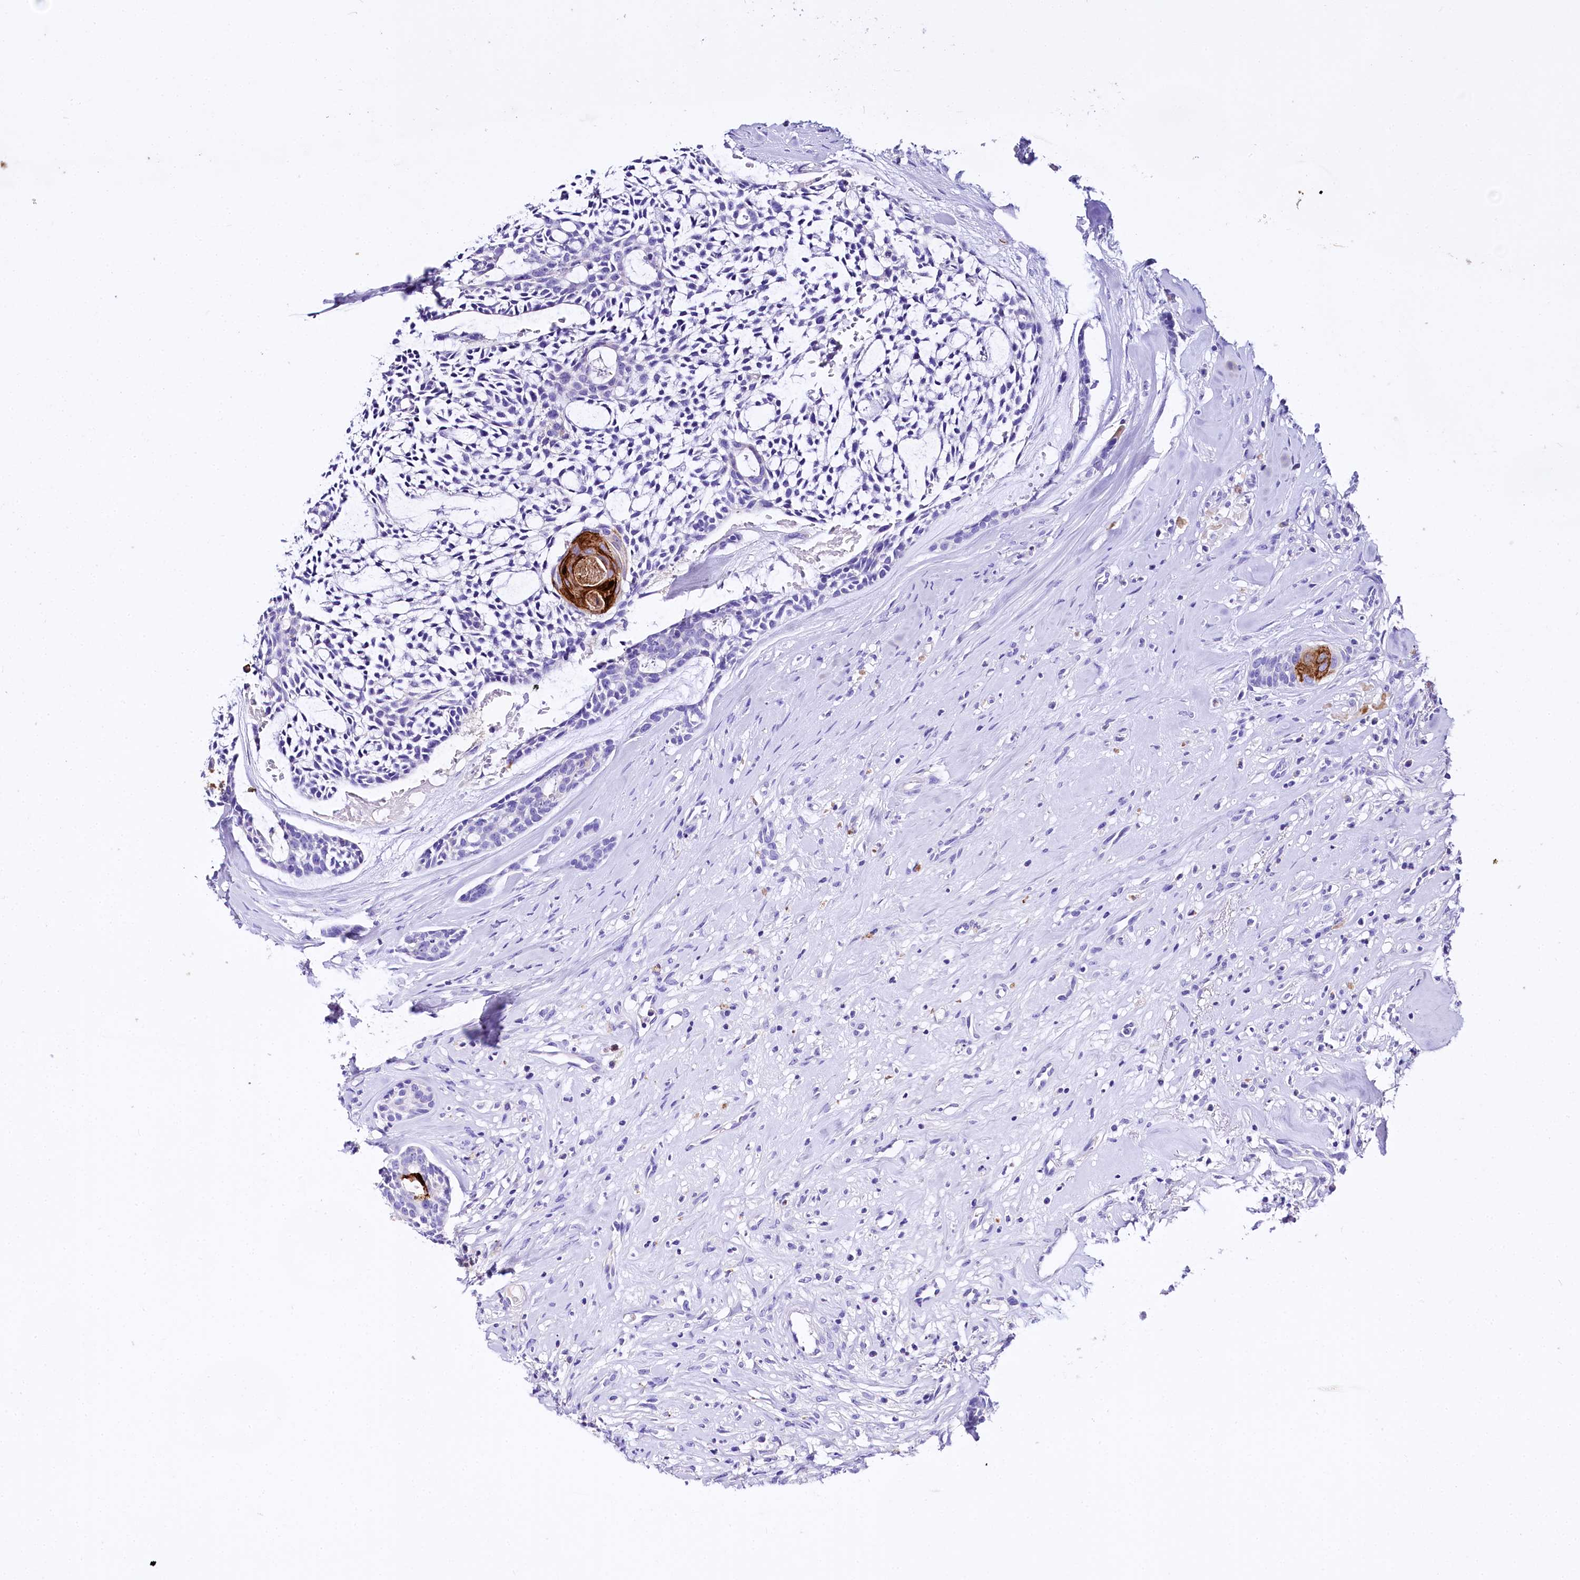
{"staining": {"intensity": "strong", "quantity": "<25%", "location": "cytoplasmic/membranous"}, "tissue": "head and neck cancer", "cell_type": "Tumor cells", "image_type": "cancer", "snomed": [{"axis": "morphology", "description": "Adenocarcinoma, NOS"}, {"axis": "topography", "description": "Subcutis"}, {"axis": "topography", "description": "Head-Neck"}], "caption": "IHC (DAB (3,3'-diaminobenzidine)) staining of head and neck cancer demonstrates strong cytoplasmic/membranous protein expression in about <25% of tumor cells.", "gene": "A2ML1", "patient": {"sex": "female", "age": 73}}